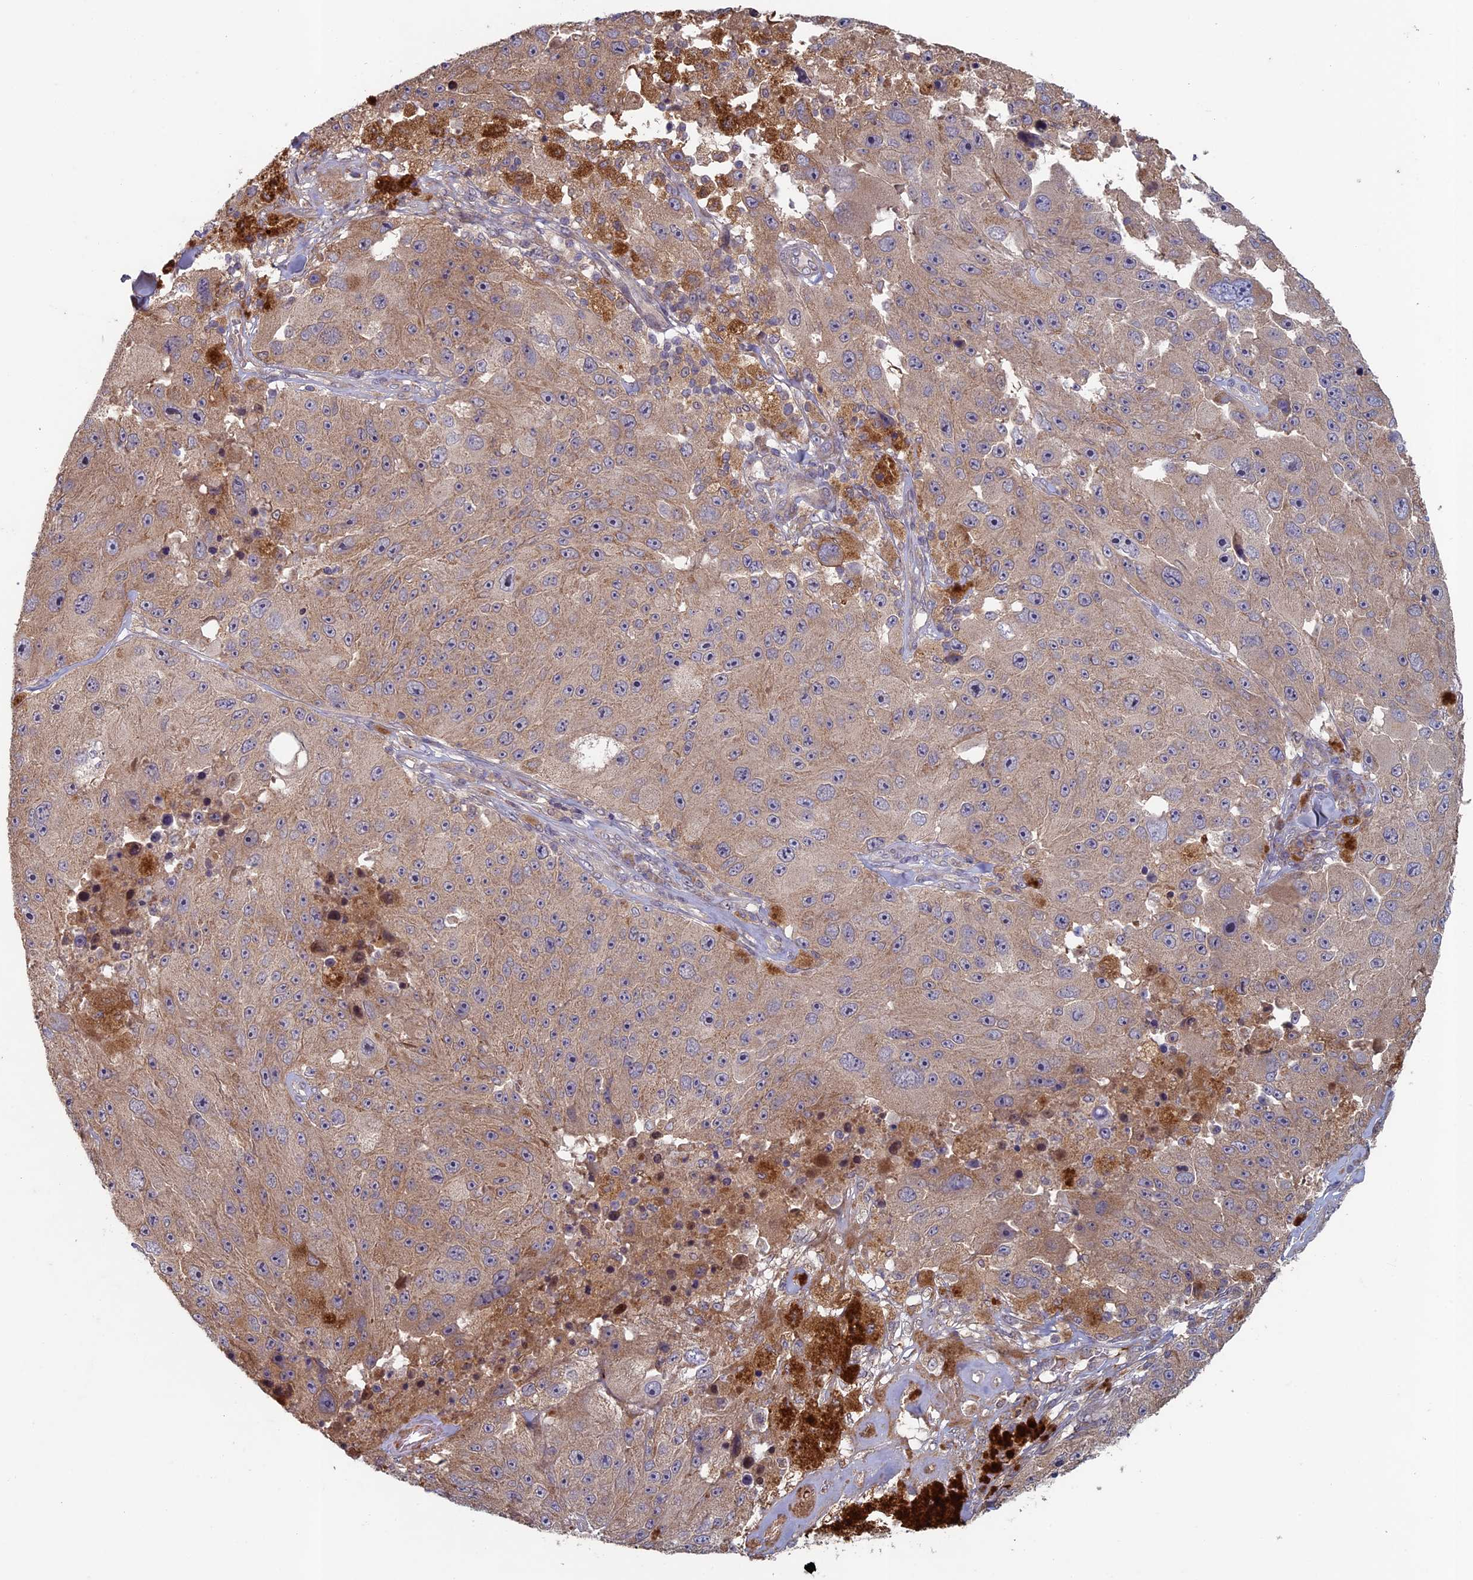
{"staining": {"intensity": "weak", "quantity": ">75%", "location": "cytoplasmic/membranous"}, "tissue": "melanoma", "cell_type": "Tumor cells", "image_type": "cancer", "snomed": [{"axis": "morphology", "description": "Malignant melanoma, Metastatic site"}, {"axis": "topography", "description": "Lymph node"}], "caption": "Melanoma stained with immunohistochemistry exhibits weak cytoplasmic/membranous staining in about >75% of tumor cells. Using DAB (brown) and hematoxylin (blue) stains, captured at high magnification using brightfield microscopy.", "gene": "RCCD1", "patient": {"sex": "male", "age": 62}}